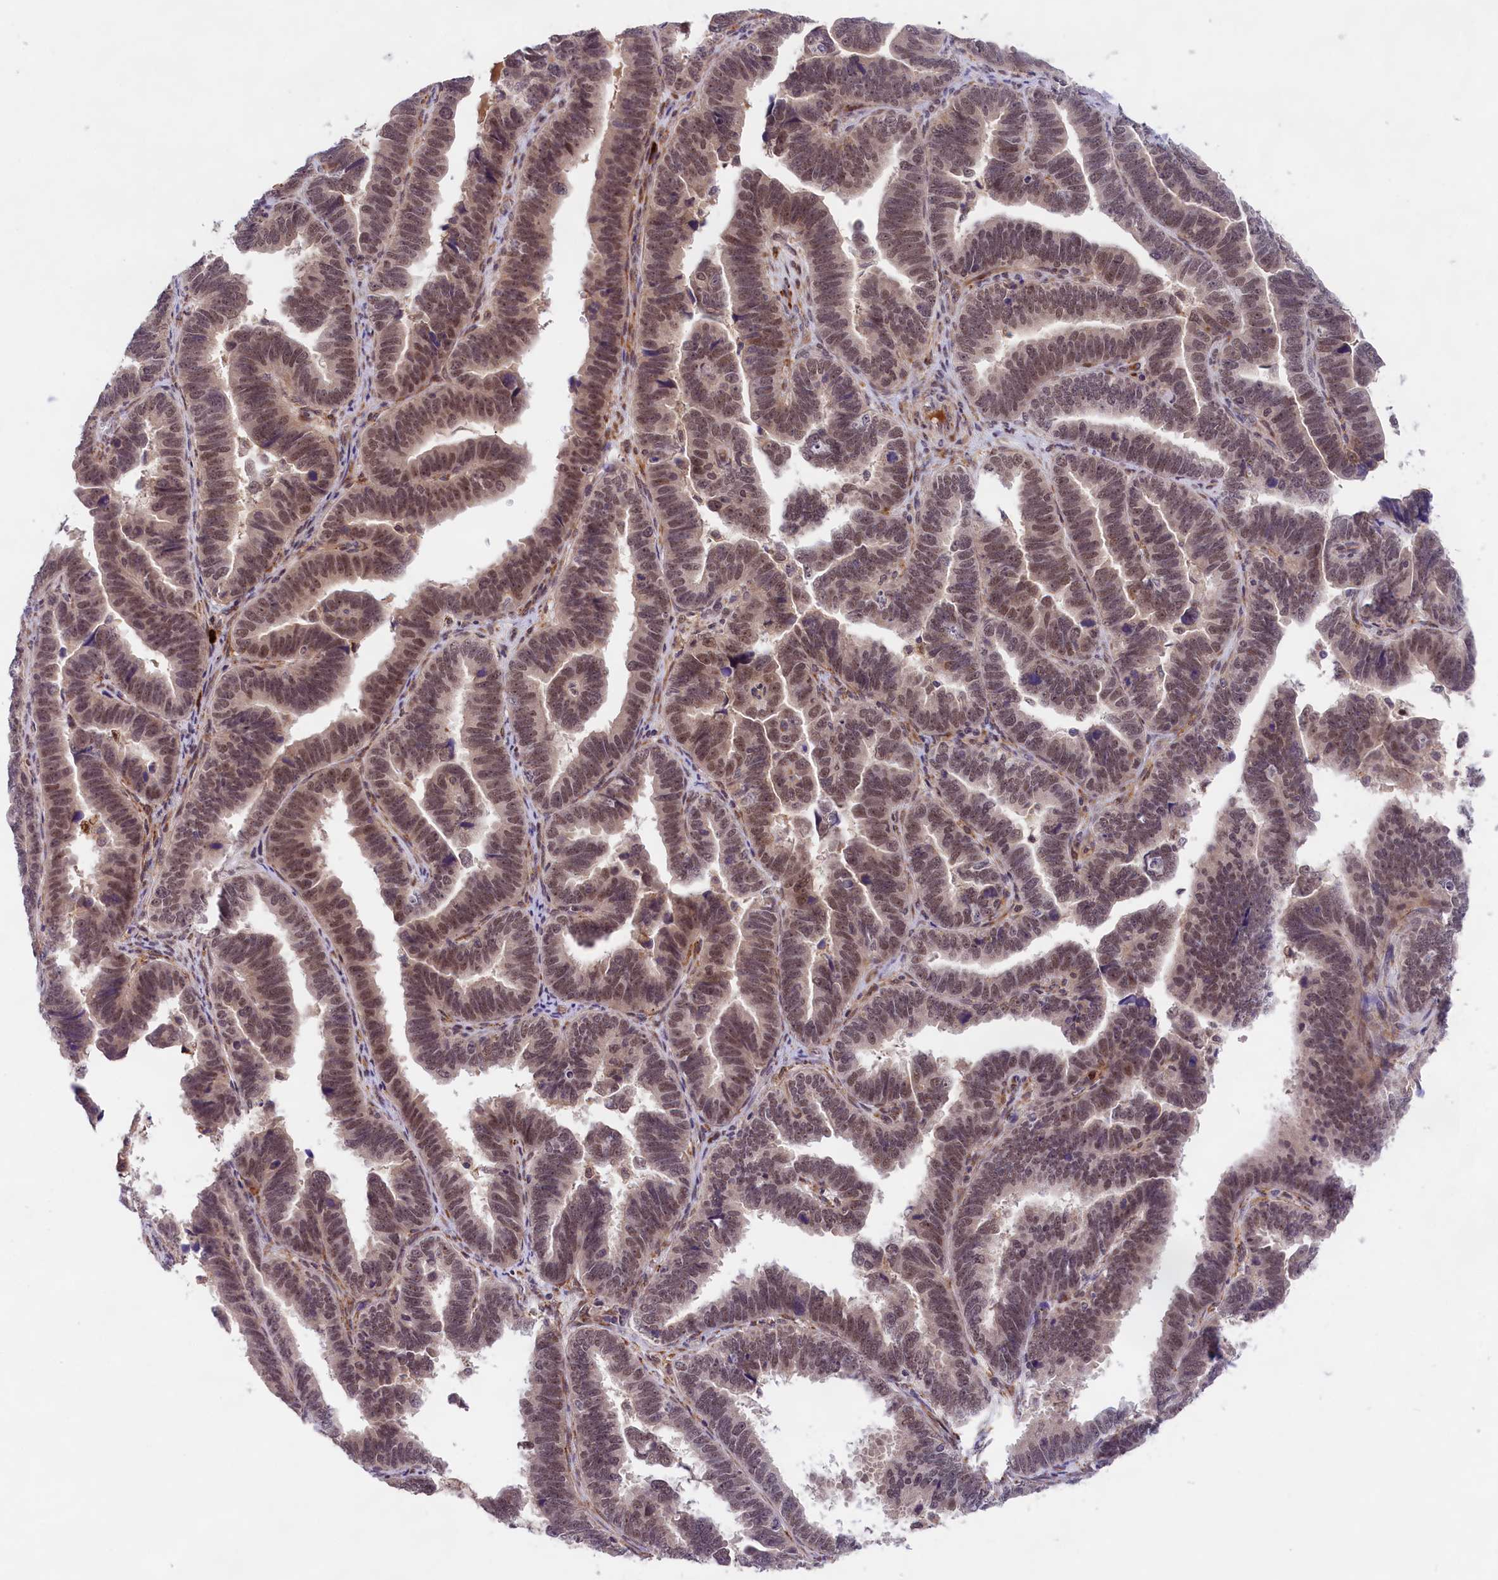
{"staining": {"intensity": "moderate", "quantity": ">75%", "location": "nuclear"}, "tissue": "endometrial cancer", "cell_type": "Tumor cells", "image_type": "cancer", "snomed": [{"axis": "morphology", "description": "Adenocarcinoma, NOS"}, {"axis": "topography", "description": "Endometrium"}], "caption": "IHC of human endometrial adenocarcinoma exhibits medium levels of moderate nuclear expression in about >75% of tumor cells.", "gene": "FBXO45", "patient": {"sex": "female", "age": 75}}